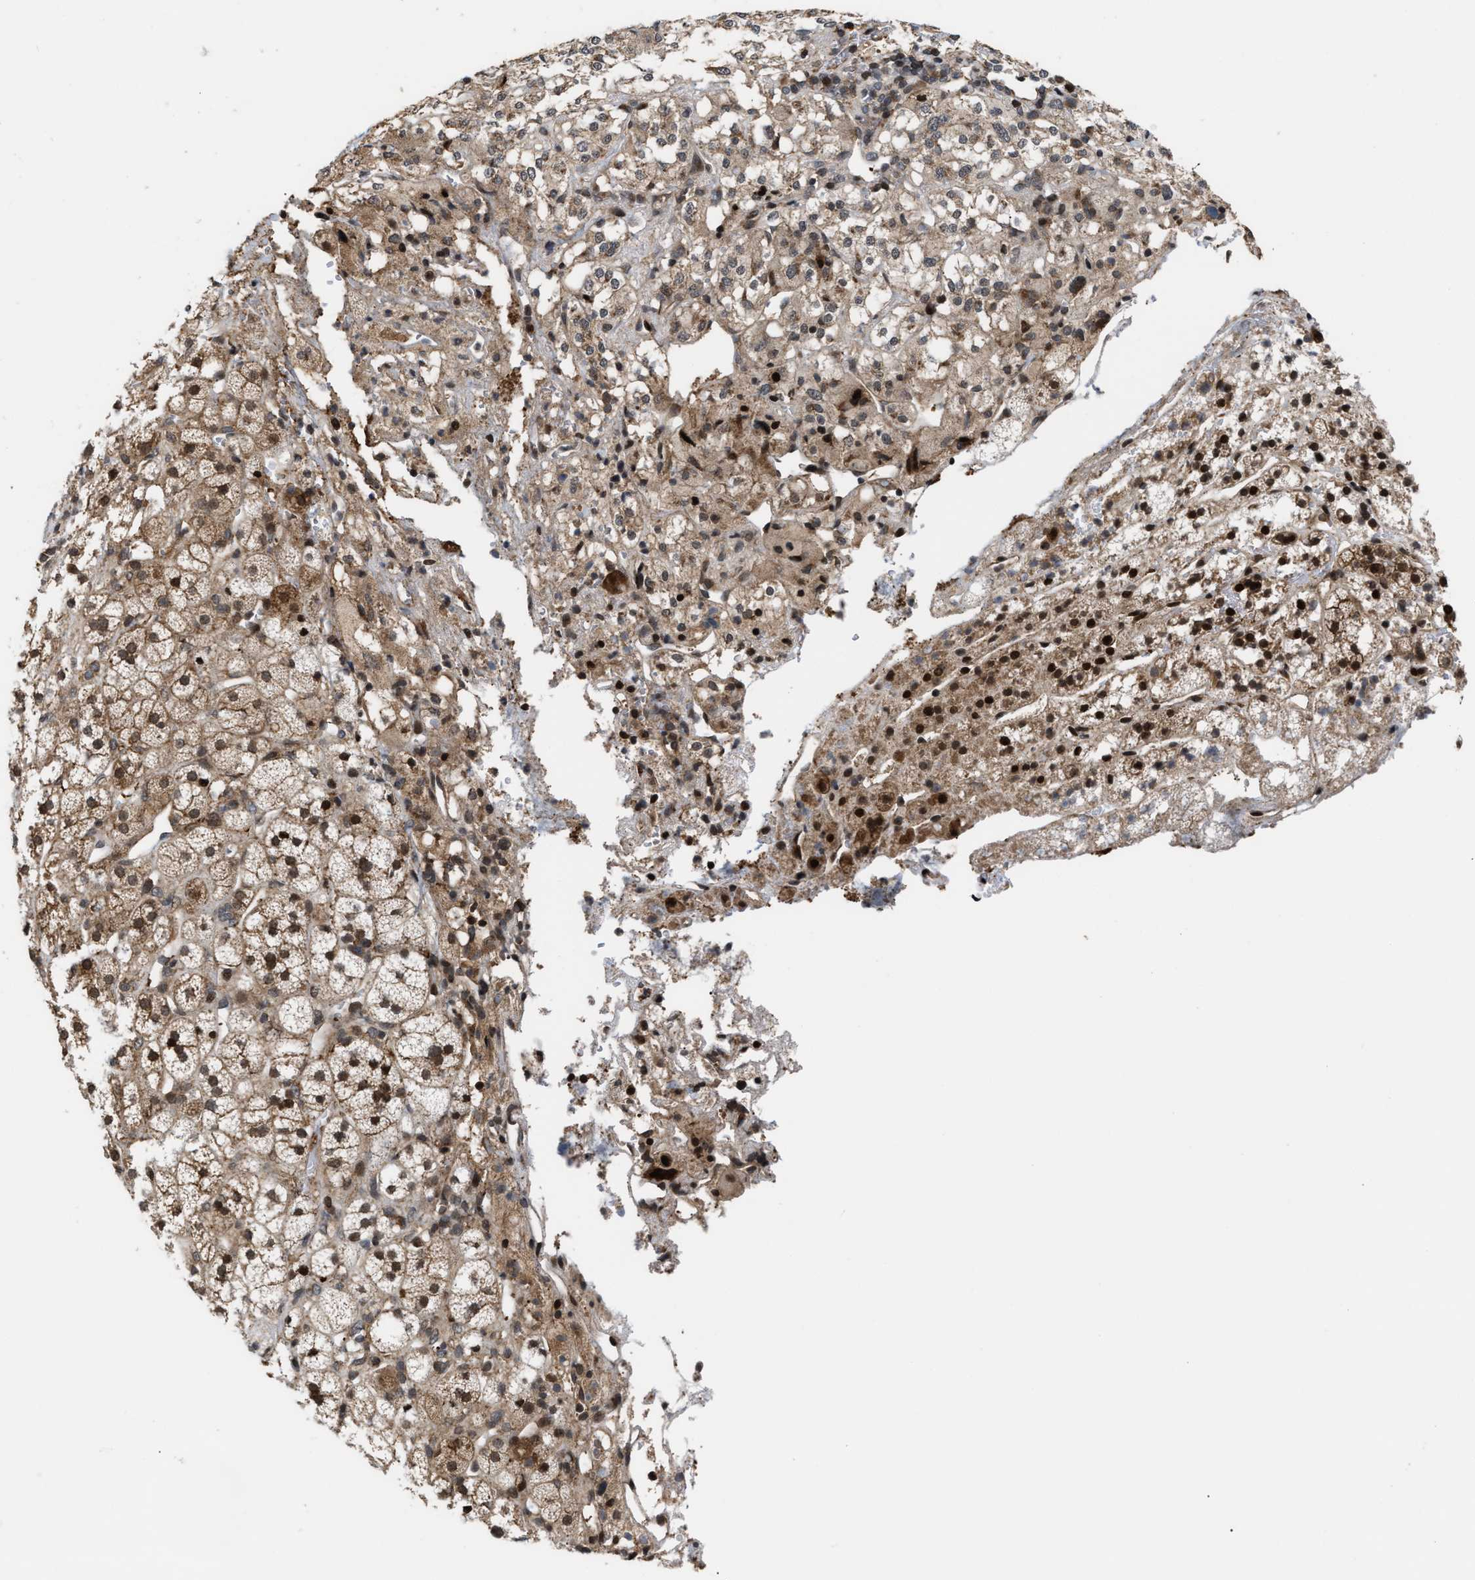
{"staining": {"intensity": "moderate", "quantity": ">75%", "location": "cytoplasmic/membranous,nuclear"}, "tissue": "adrenal gland", "cell_type": "Glandular cells", "image_type": "normal", "snomed": [{"axis": "morphology", "description": "Normal tissue, NOS"}, {"axis": "topography", "description": "Adrenal gland"}], "caption": "Benign adrenal gland reveals moderate cytoplasmic/membranous,nuclear expression in about >75% of glandular cells, visualized by immunohistochemistry.", "gene": "STAU2", "patient": {"sex": "male", "age": 56}}